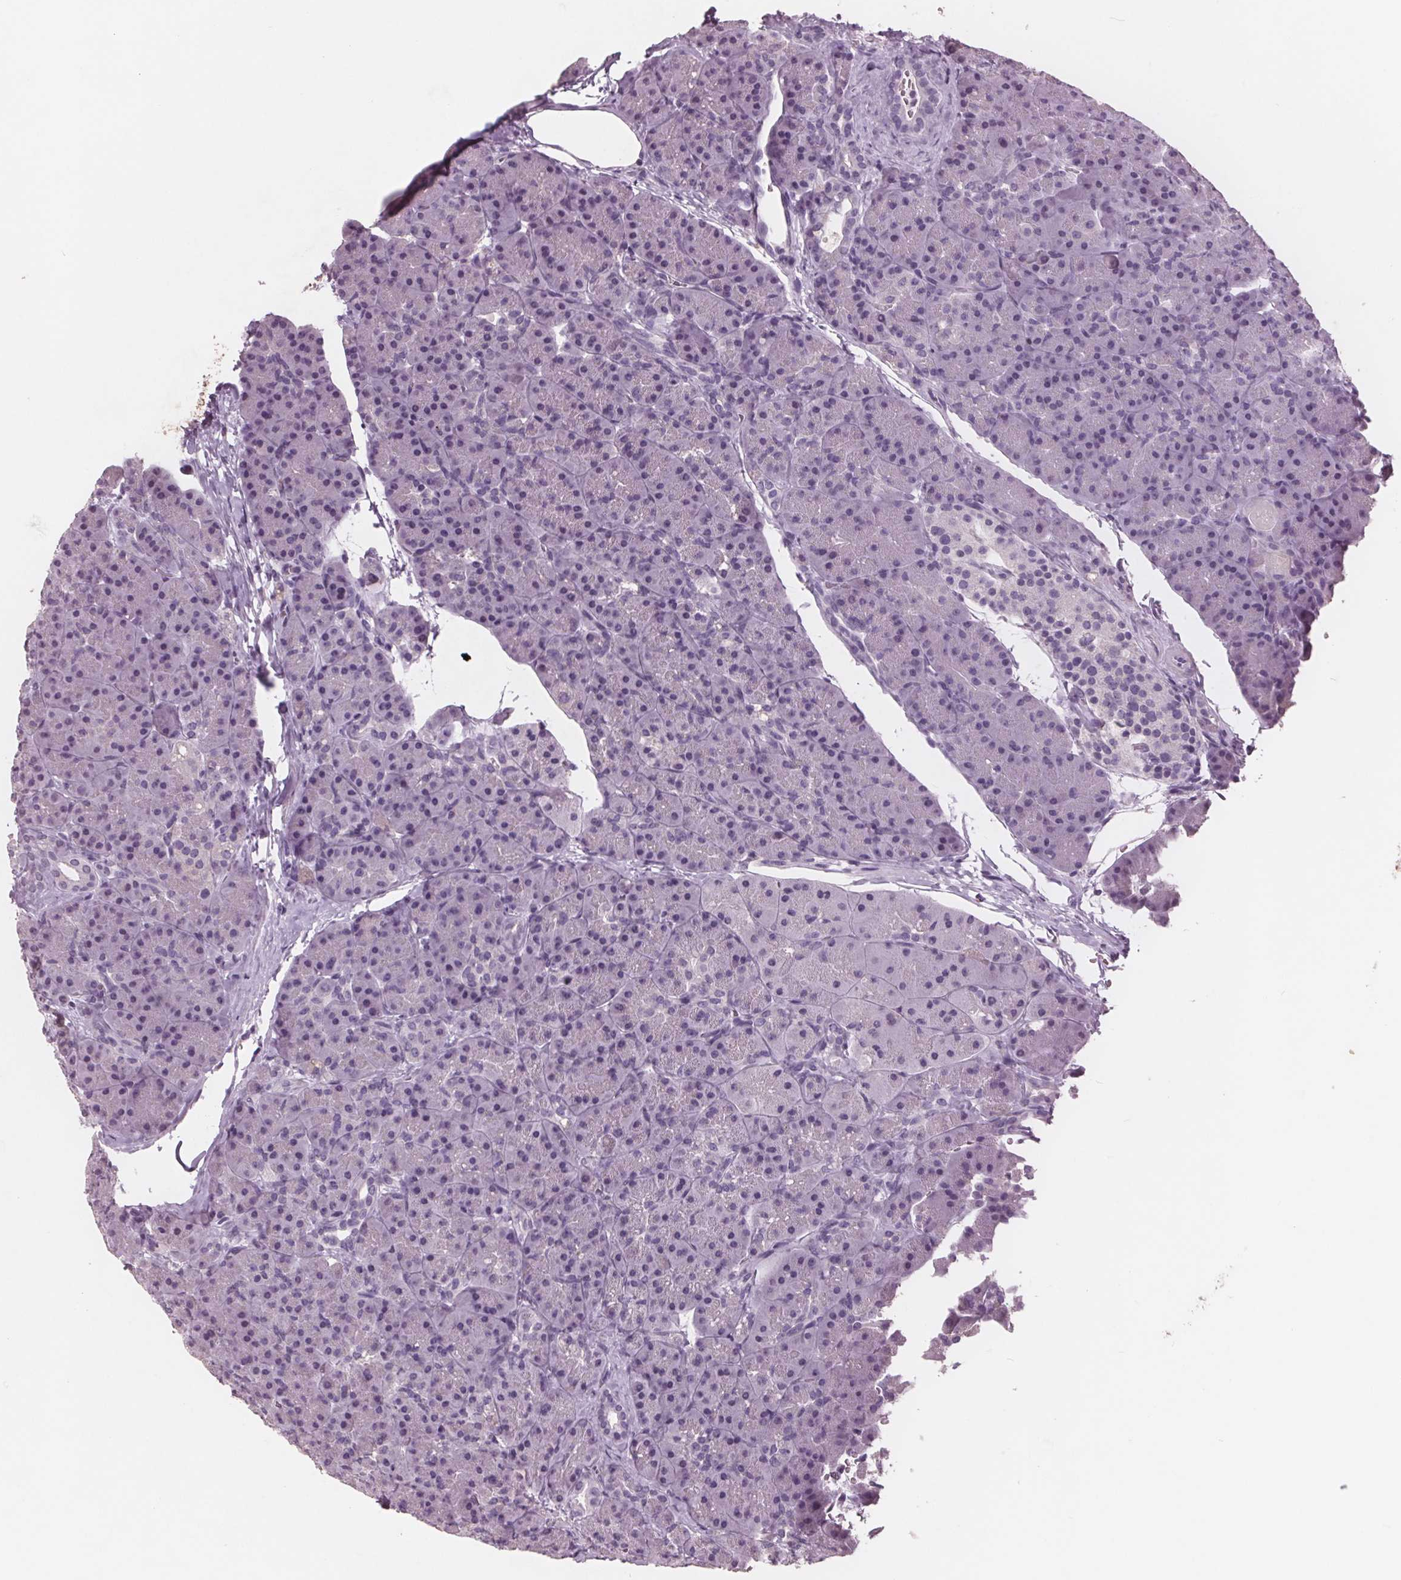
{"staining": {"intensity": "strong", "quantity": "25%-75%", "location": "cytoplasmic/membranous"}, "tissue": "pancreas", "cell_type": "Exocrine glandular cells", "image_type": "normal", "snomed": [{"axis": "morphology", "description": "Normal tissue, NOS"}, {"axis": "topography", "description": "Pancreas"}], "caption": "Protein expression analysis of normal pancreas reveals strong cytoplasmic/membranous expression in about 25%-75% of exocrine glandular cells. (IHC, brightfield microscopy, high magnification).", "gene": "PTPN14", "patient": {"sex": "male", "age": 57}}